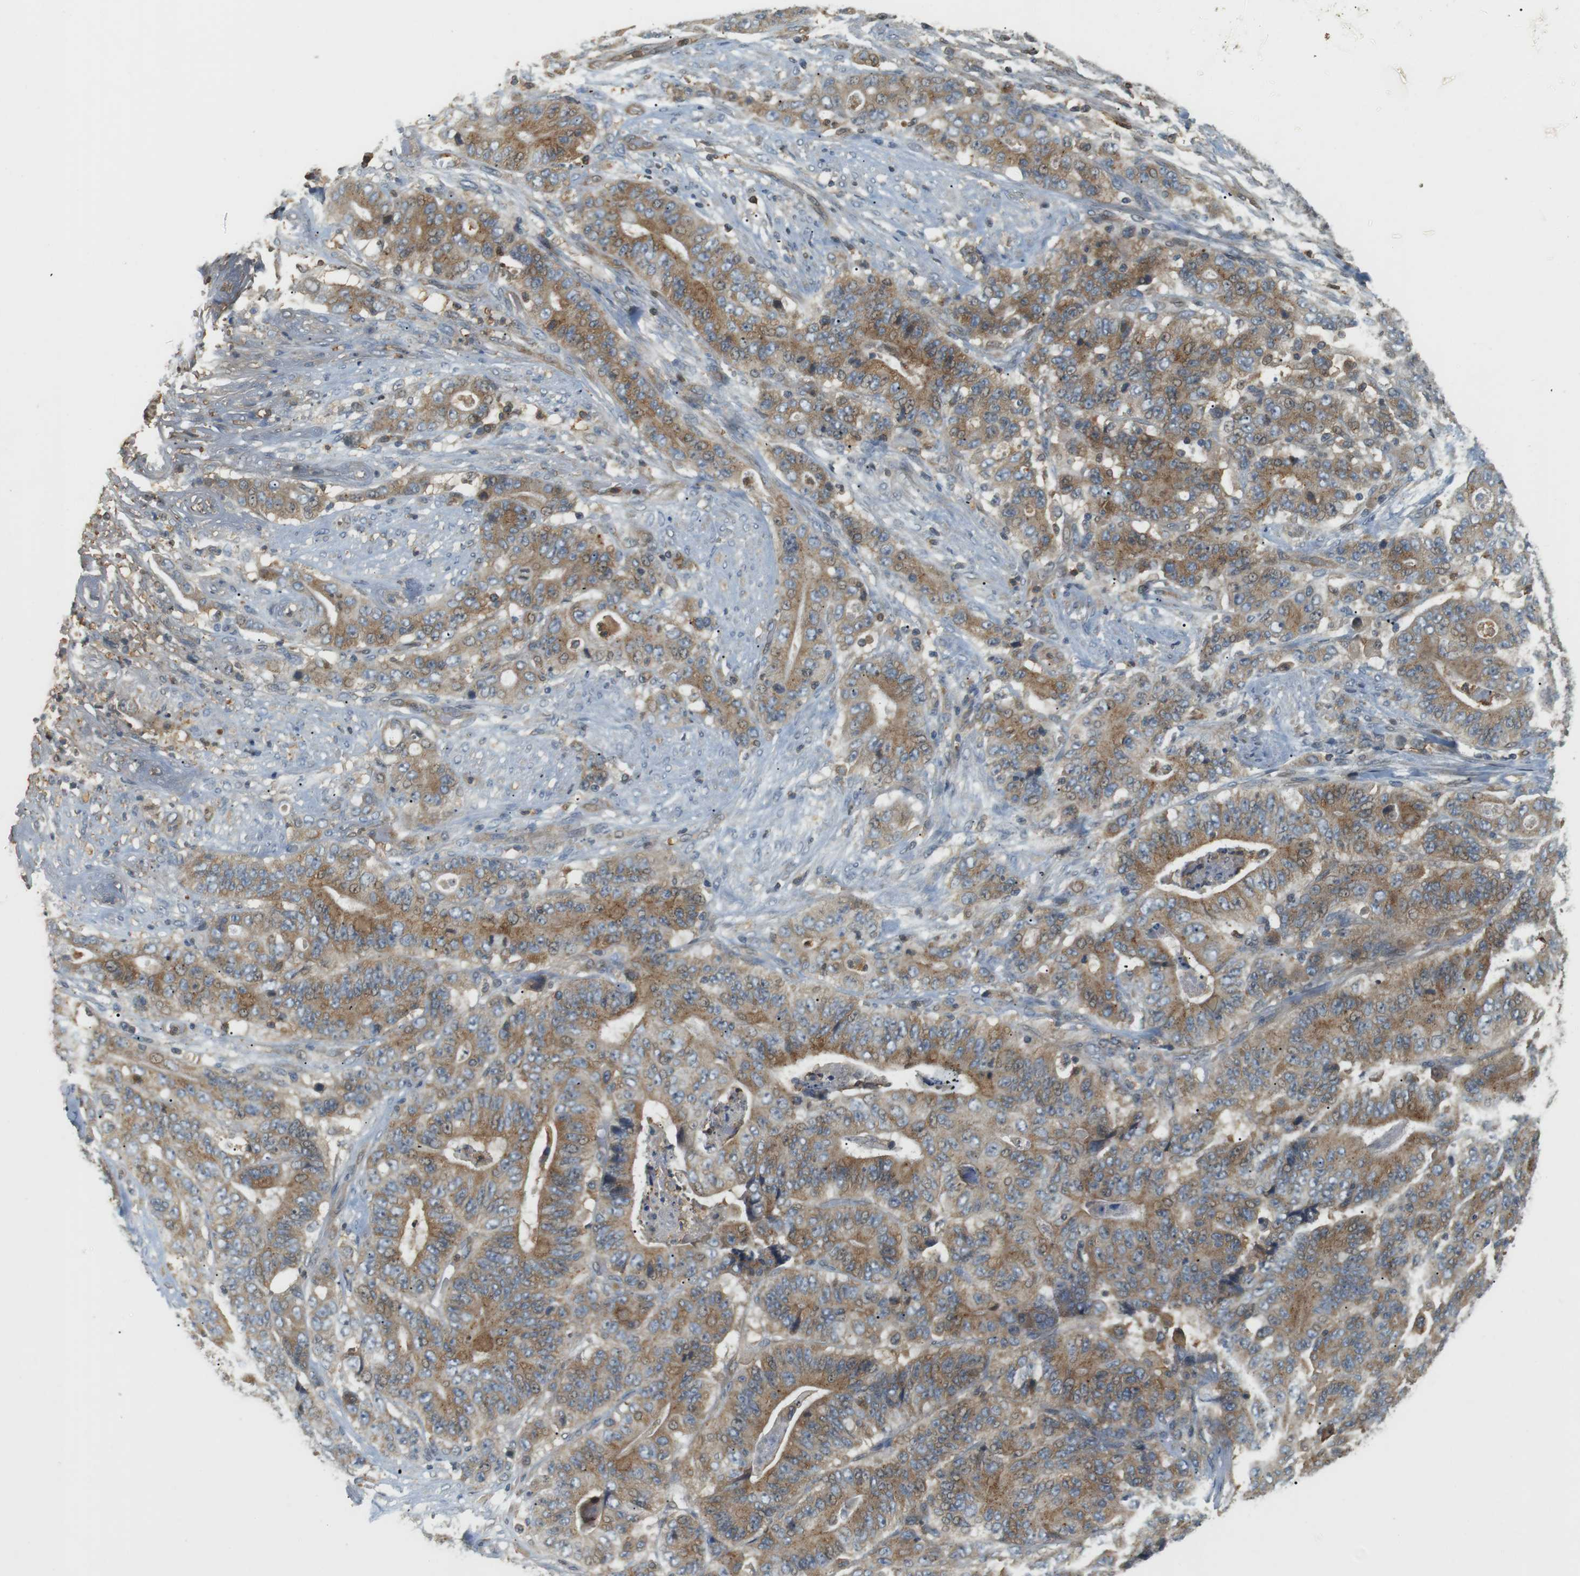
{"staining": {"intensity": "moderate", "quantity": ">75%", "location": "cytoplasmic/membranous"}, "tissue": "stomach cancer", "cell_type": "Tumor cells", "image_type": "cancer", "snomed": [{"axis": "morphology", "description": "Adenocarcinoma, NOS"}, {"axis": "topography", "description": "Stomach"}], "caption": "Stomach adenocarcinoma stained with IHC demonstrates moderate cytoplasmic/membranous positivity in about >75% of tumor cells.", "gene": "P2RY1", "patient": {"sex": "female", "age": 73}}